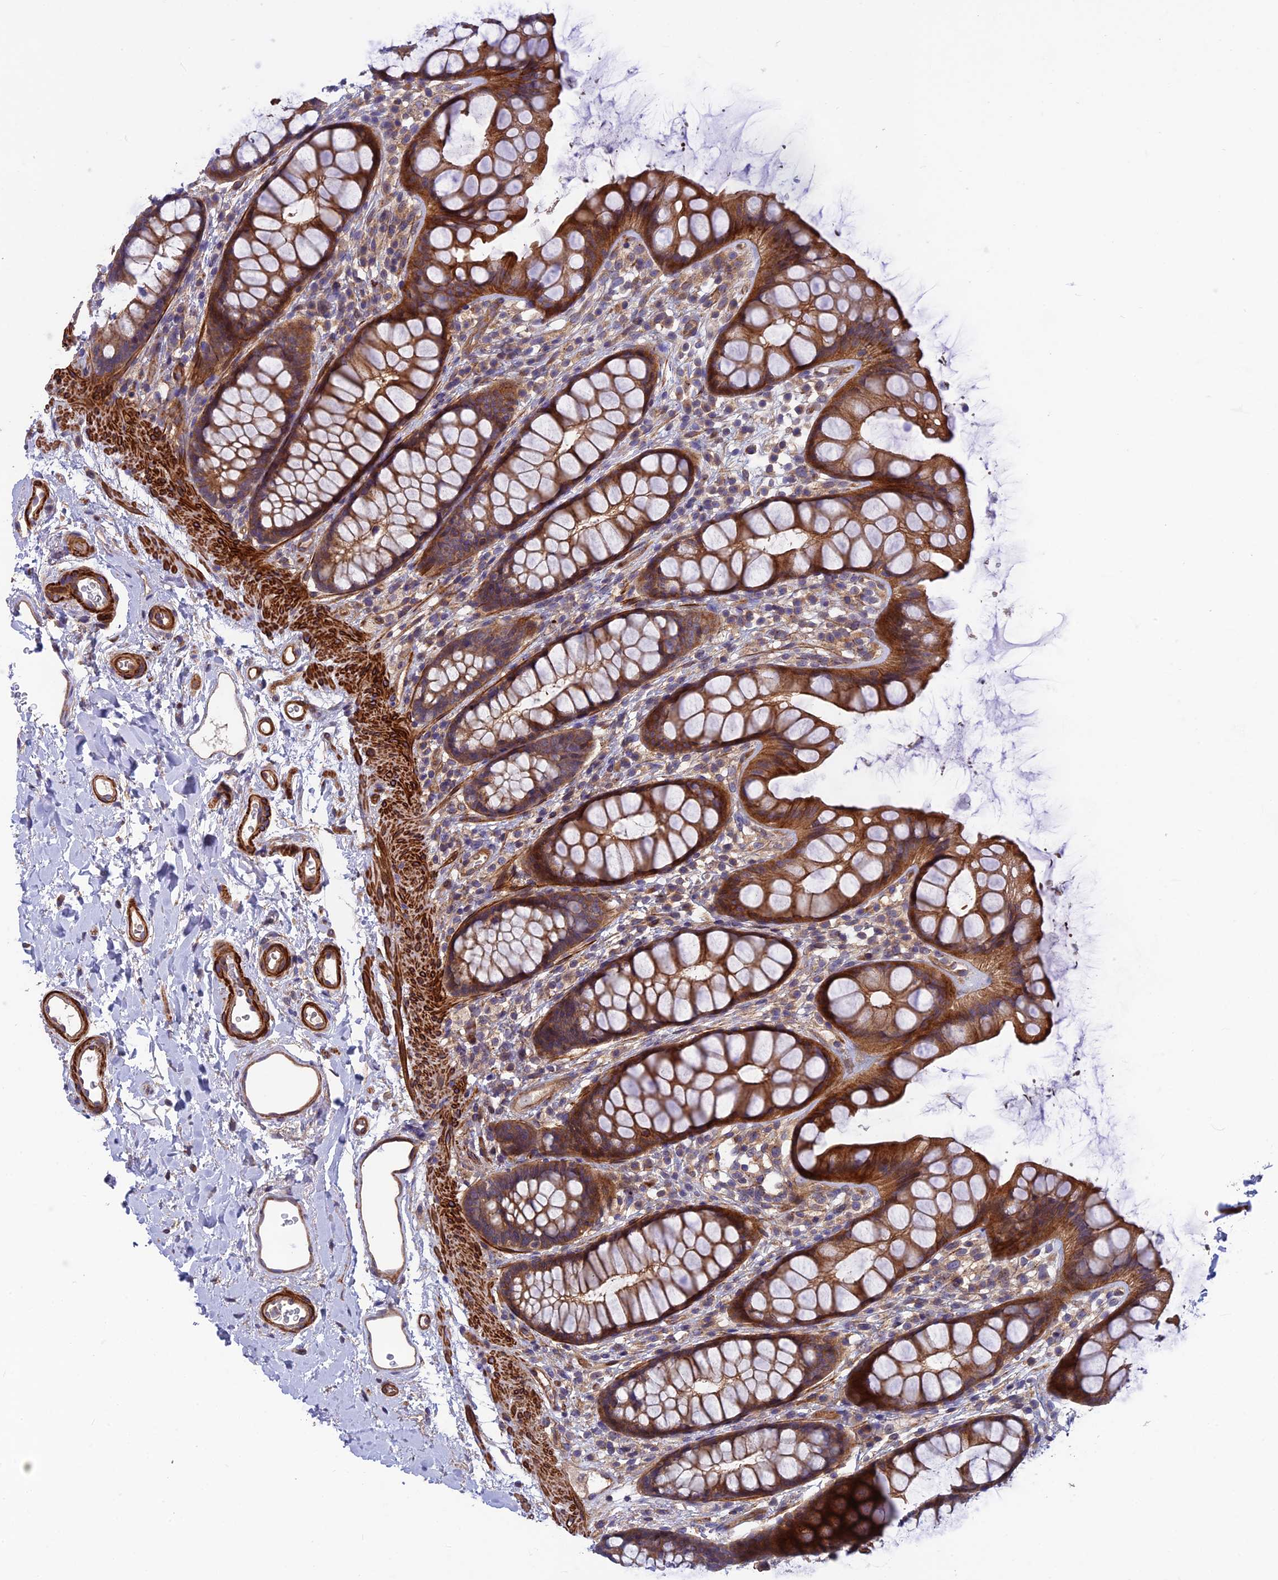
{"staining": {"intensity": "strong", "quantity": ">75%", "location": "cytoplasmic/membranous"}, "tissue": "rectum", "cell_type": "Glandular cells", "image_type": "normal", "snomed": [{"axis": "morphology", "description": "Normal tissue, NOS"}, {"axis": "topography", "description": "Rectum"}], "caption": "There is high levels of strong cytoplasmic/membranous positivity in glandular cells of benign rectum, as demonstrated by immunohistochemical staining (brown color).", "gene": "ADAMTS15", "patient": {"sex": "female", "age": 65}}